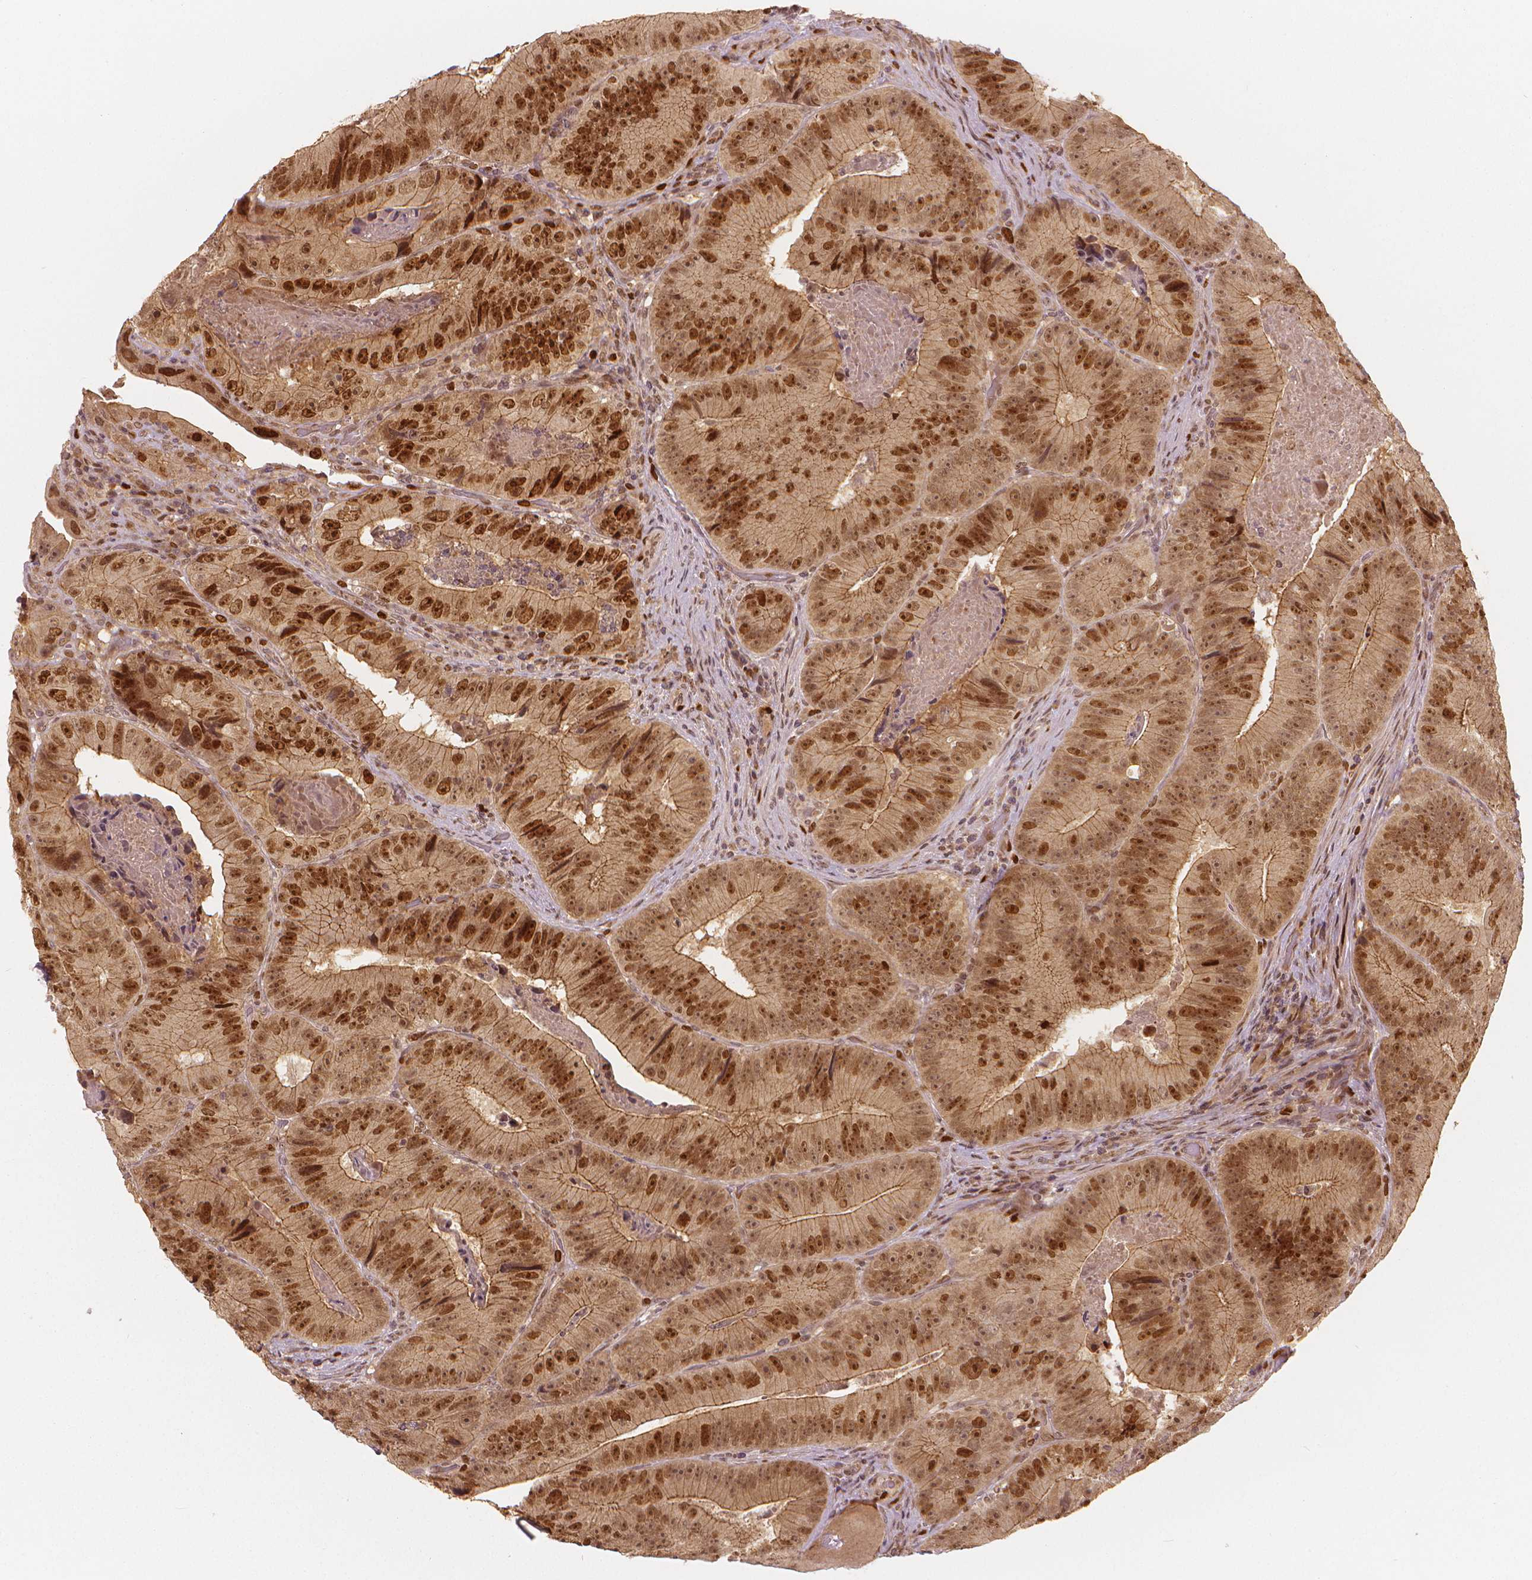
{"staining": {"intensity": "moderate", "quantity": ">75%", "location": "nuclear"}, "tissue": "colorectal cancer", "cell_type": "Tumor cells", "image_type": "cancer", "snomed": [{"axis": "morphology", "description": "Adenocarcinoma, NOS"}, {"axis": "topography", "description": "Colon"}], "caption": "A histopathology image of adenocarcinoma (colorectal) stained for a protein displays moderate nuclear brown staining in tumor cells. (IHC, brightfield microscopy, high magnification).", "gene": "NSD2", "patient": {"sex": "female", "age": 86}}